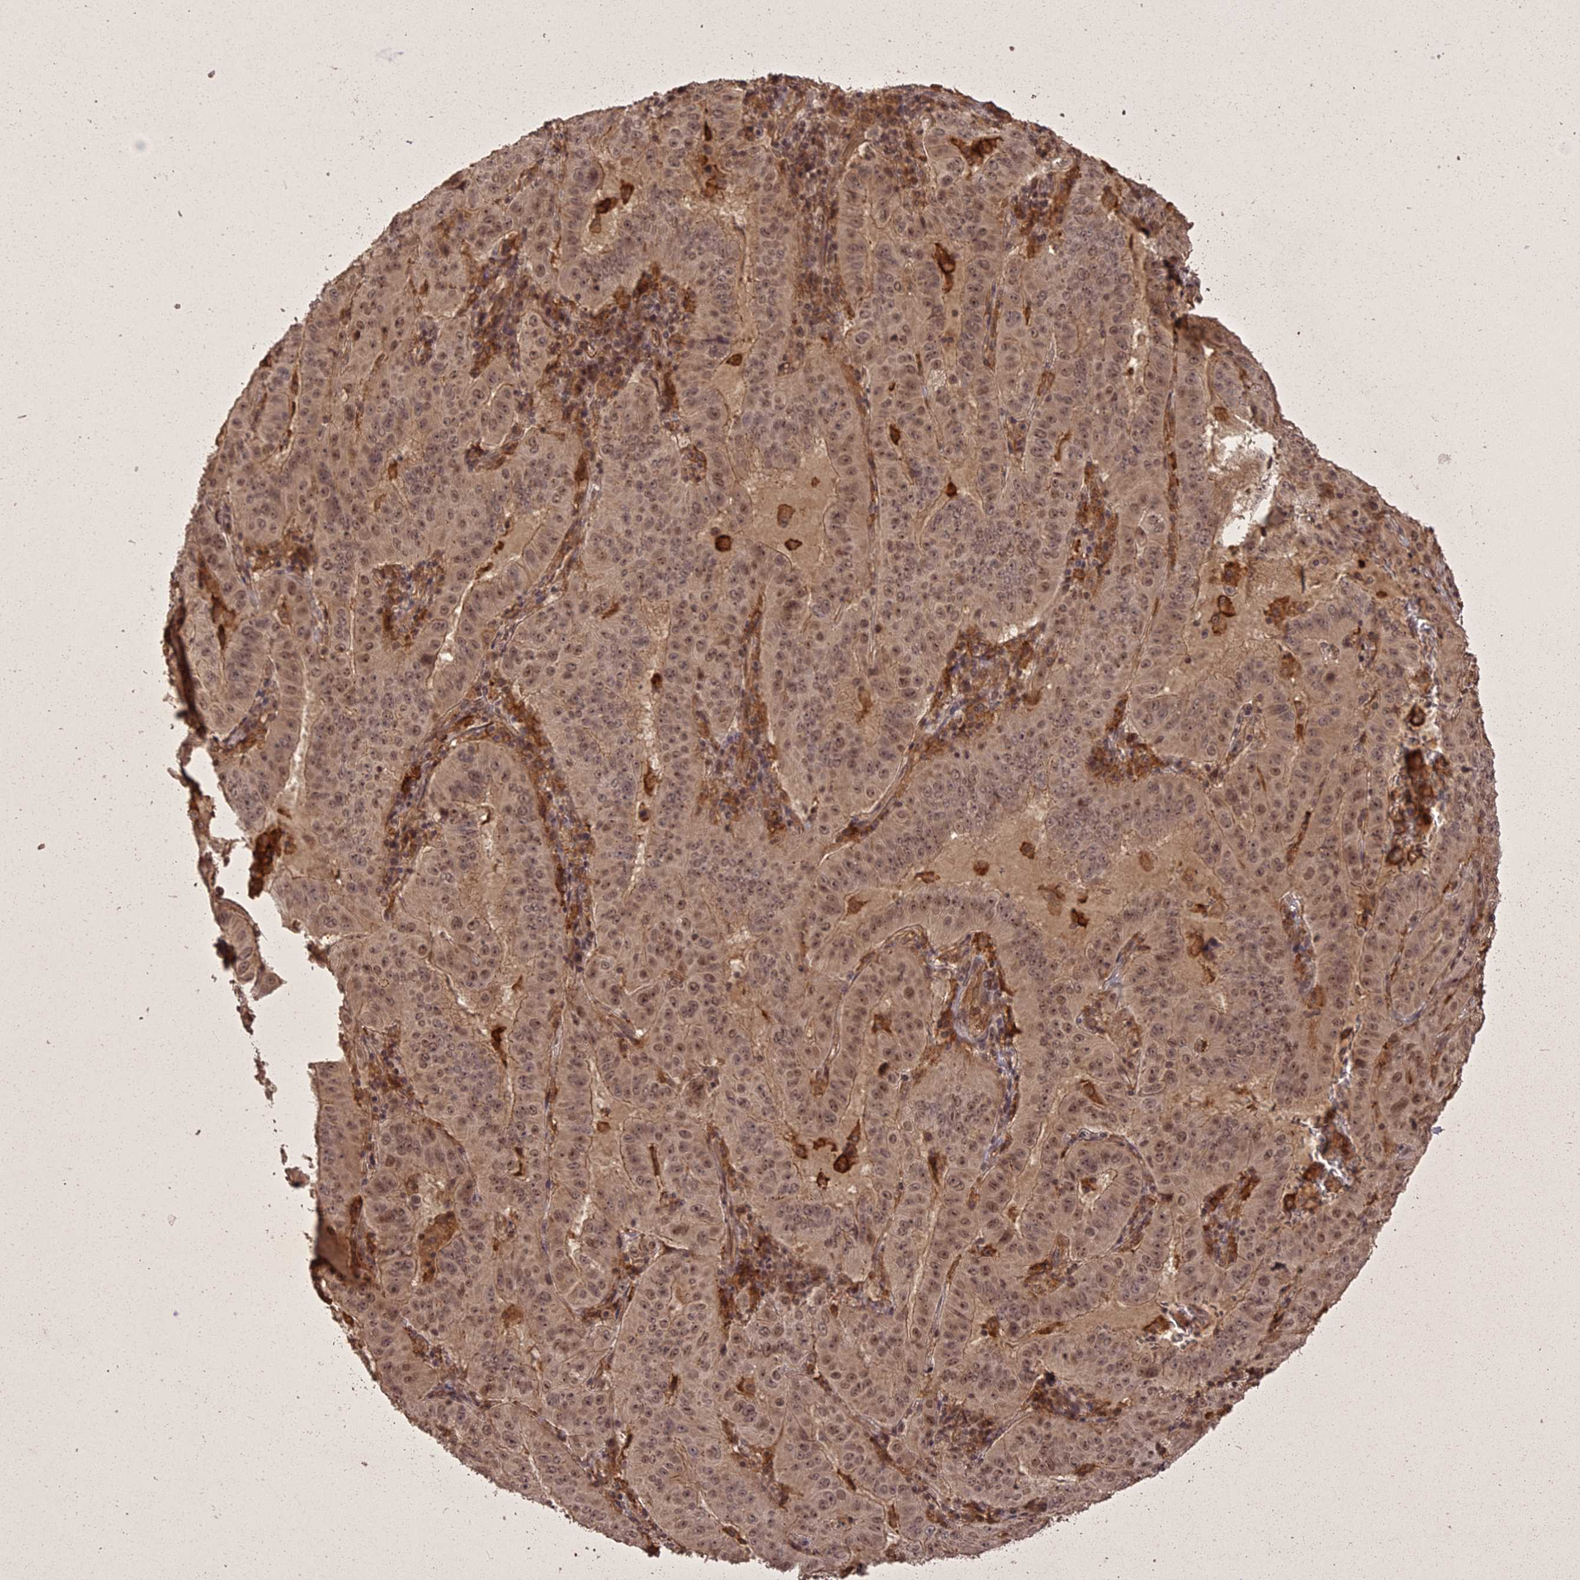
{"staining": {"intensity": "moderate", "quantity": ">75%", "location": "cytoplasmic/membranous,nuclear"}, "tissue": "pancreatic cancer", "cell_type": "Tumor cells", "image_type": "cancer", "snomed": [{"axis": "morphology", "description": "Adenocarcinoma, NOS"}, {"axis": "topography", "description": "Pancreas"}], "caption": "Human adenocarcinoma (pancreatic) stained for a protein (brown) shows moderate cytoplasmic/membranous and nuclear positive expression in about >75% of tumor cells.", "gene": "ING5", "patient": {"sex": "male", "age": 63}}